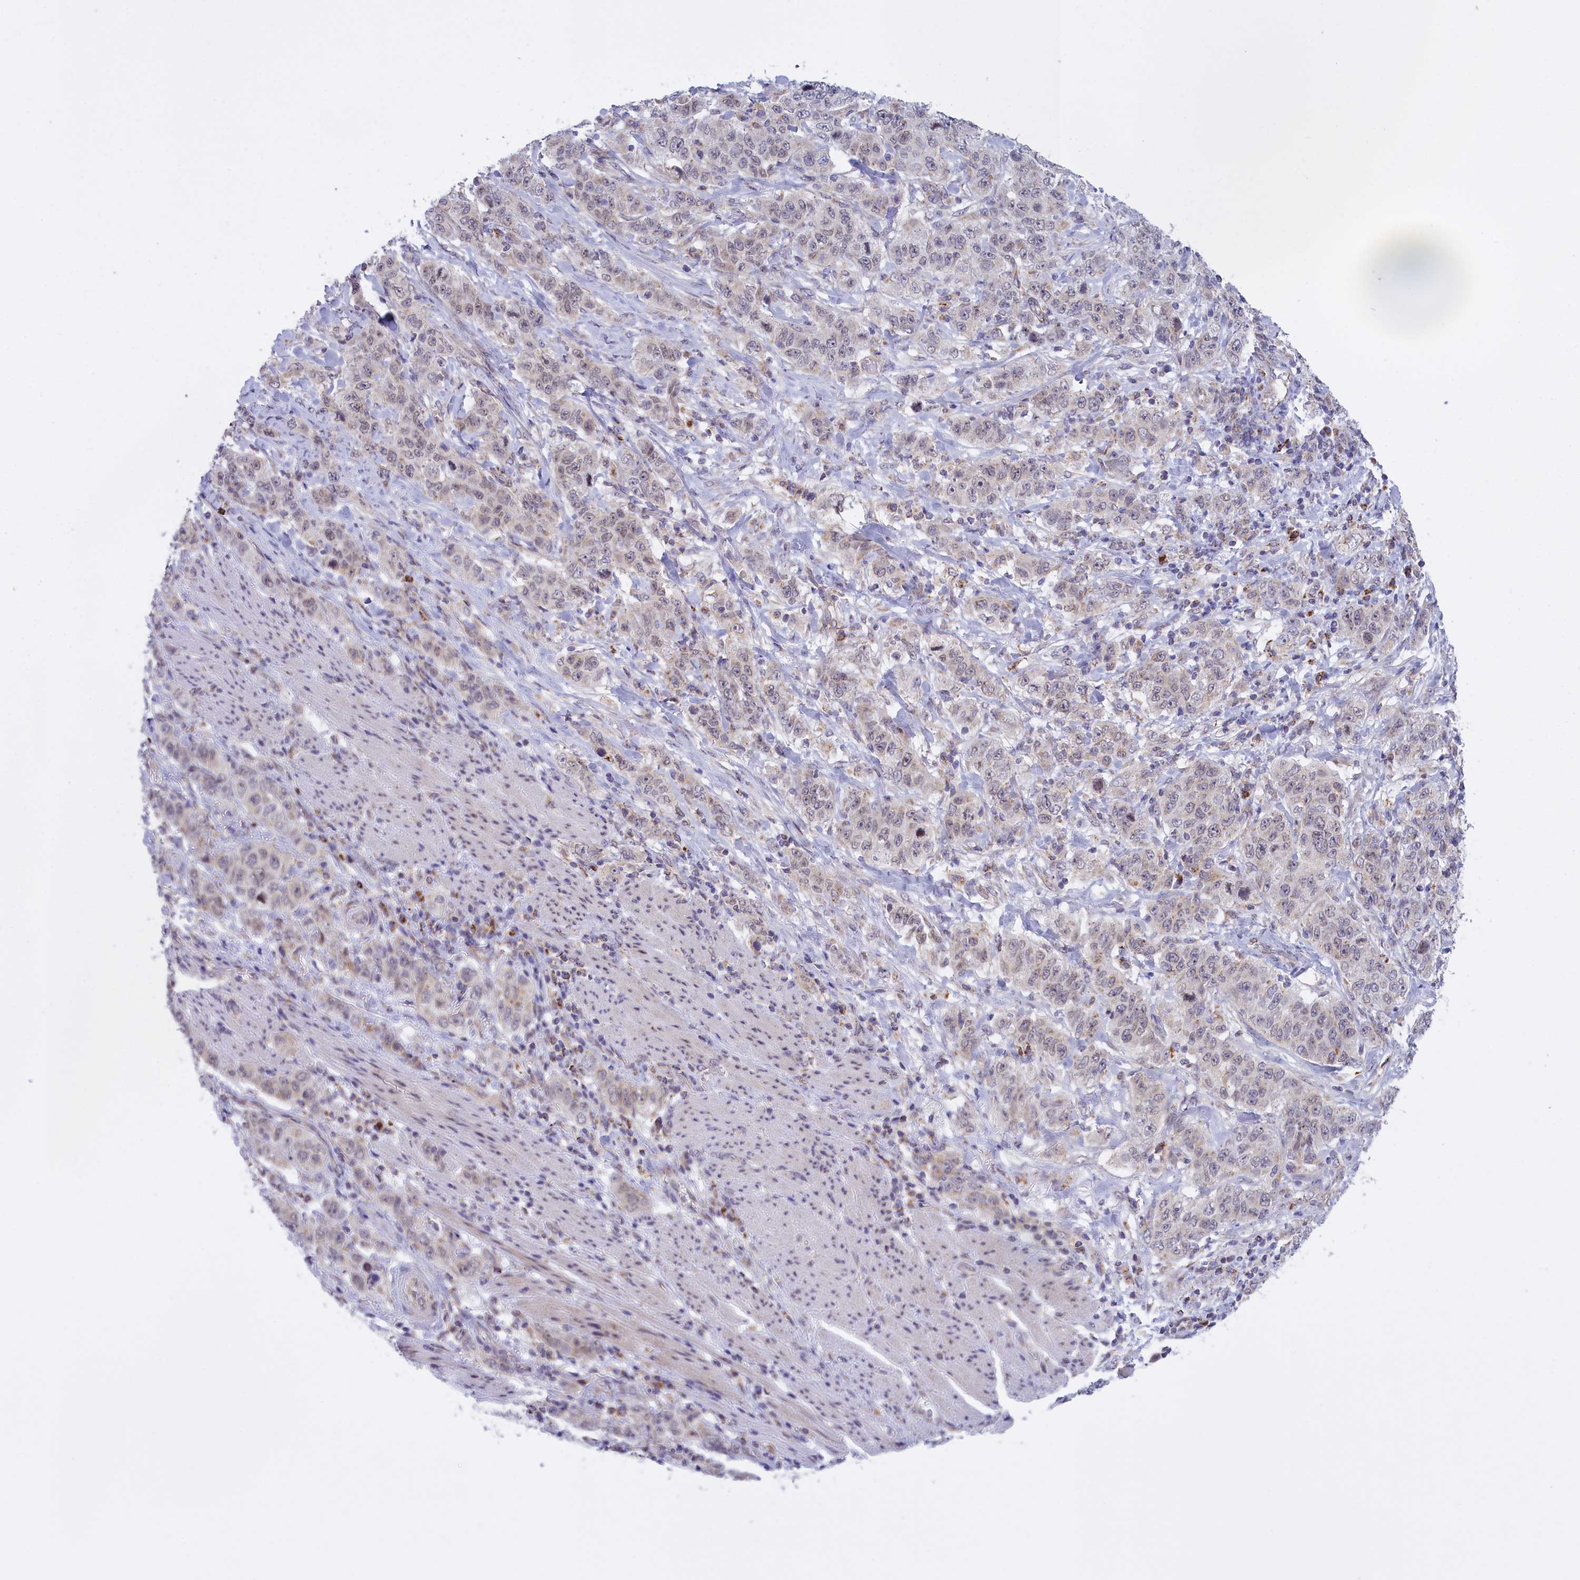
{"staining": {"intensity": "weak", "quantity": "25%-75%", "location": "nuclear"}, "tissue": "stomach cancer", "cell_type": "Tumor cells", "image_type": "cancer", "snomed": [{"axis": "morphology", "description": "Adenocarcinoma, NOS"}, {"axis": "topography", "description": "Stomach"}], "caption": "Protein analysis of stomach adenocarcinoma tissue shows weak nuclear staining in approximately 25%-75% of tumor cells.", "gene": "FAM149B1", "patient": {"sex": "male", "age": 48}}